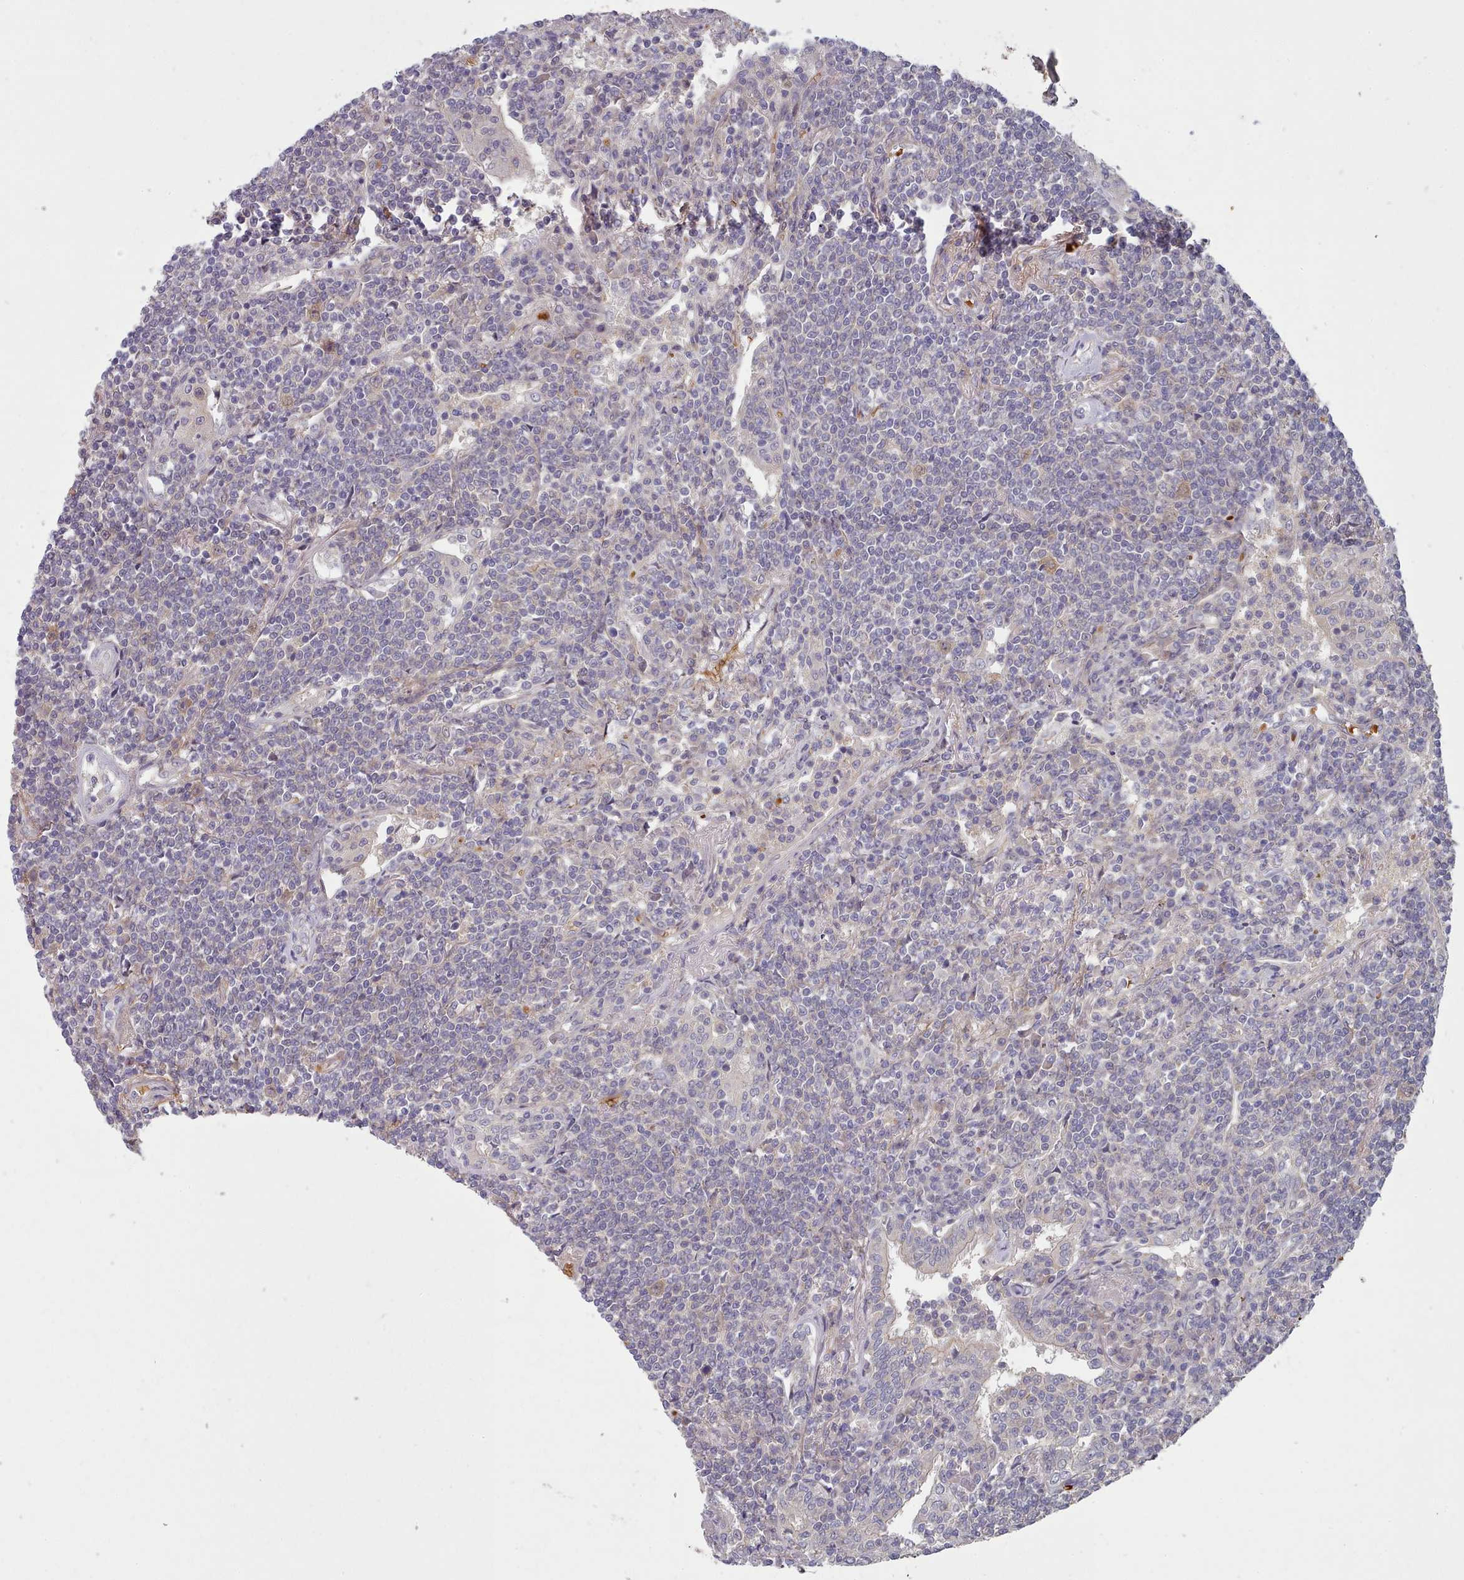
{"staining": {"intensity": "negative", "quantity": "none", "location": "none"}, "tissue": "lymphoma", "cell_type": "Tumor cells", "image_type": "cancer", "snomed": [{"axis": "morphology", "description": "Malignant lymphoma, non-Hodgkin's type, Low grade"}, {"axis": "topography", "description": "Lung"}], "caption": "A micrograph of low-grade malignant lymphoma, non-Hodgkin's type stained for a protein shows no brown staining in tumor cells. (DAB immunohistochemistry (IHC) with hematoxylin counter stain).", "gene": "CLNS1A", "patient": {"sex": "female", "age": 71}}